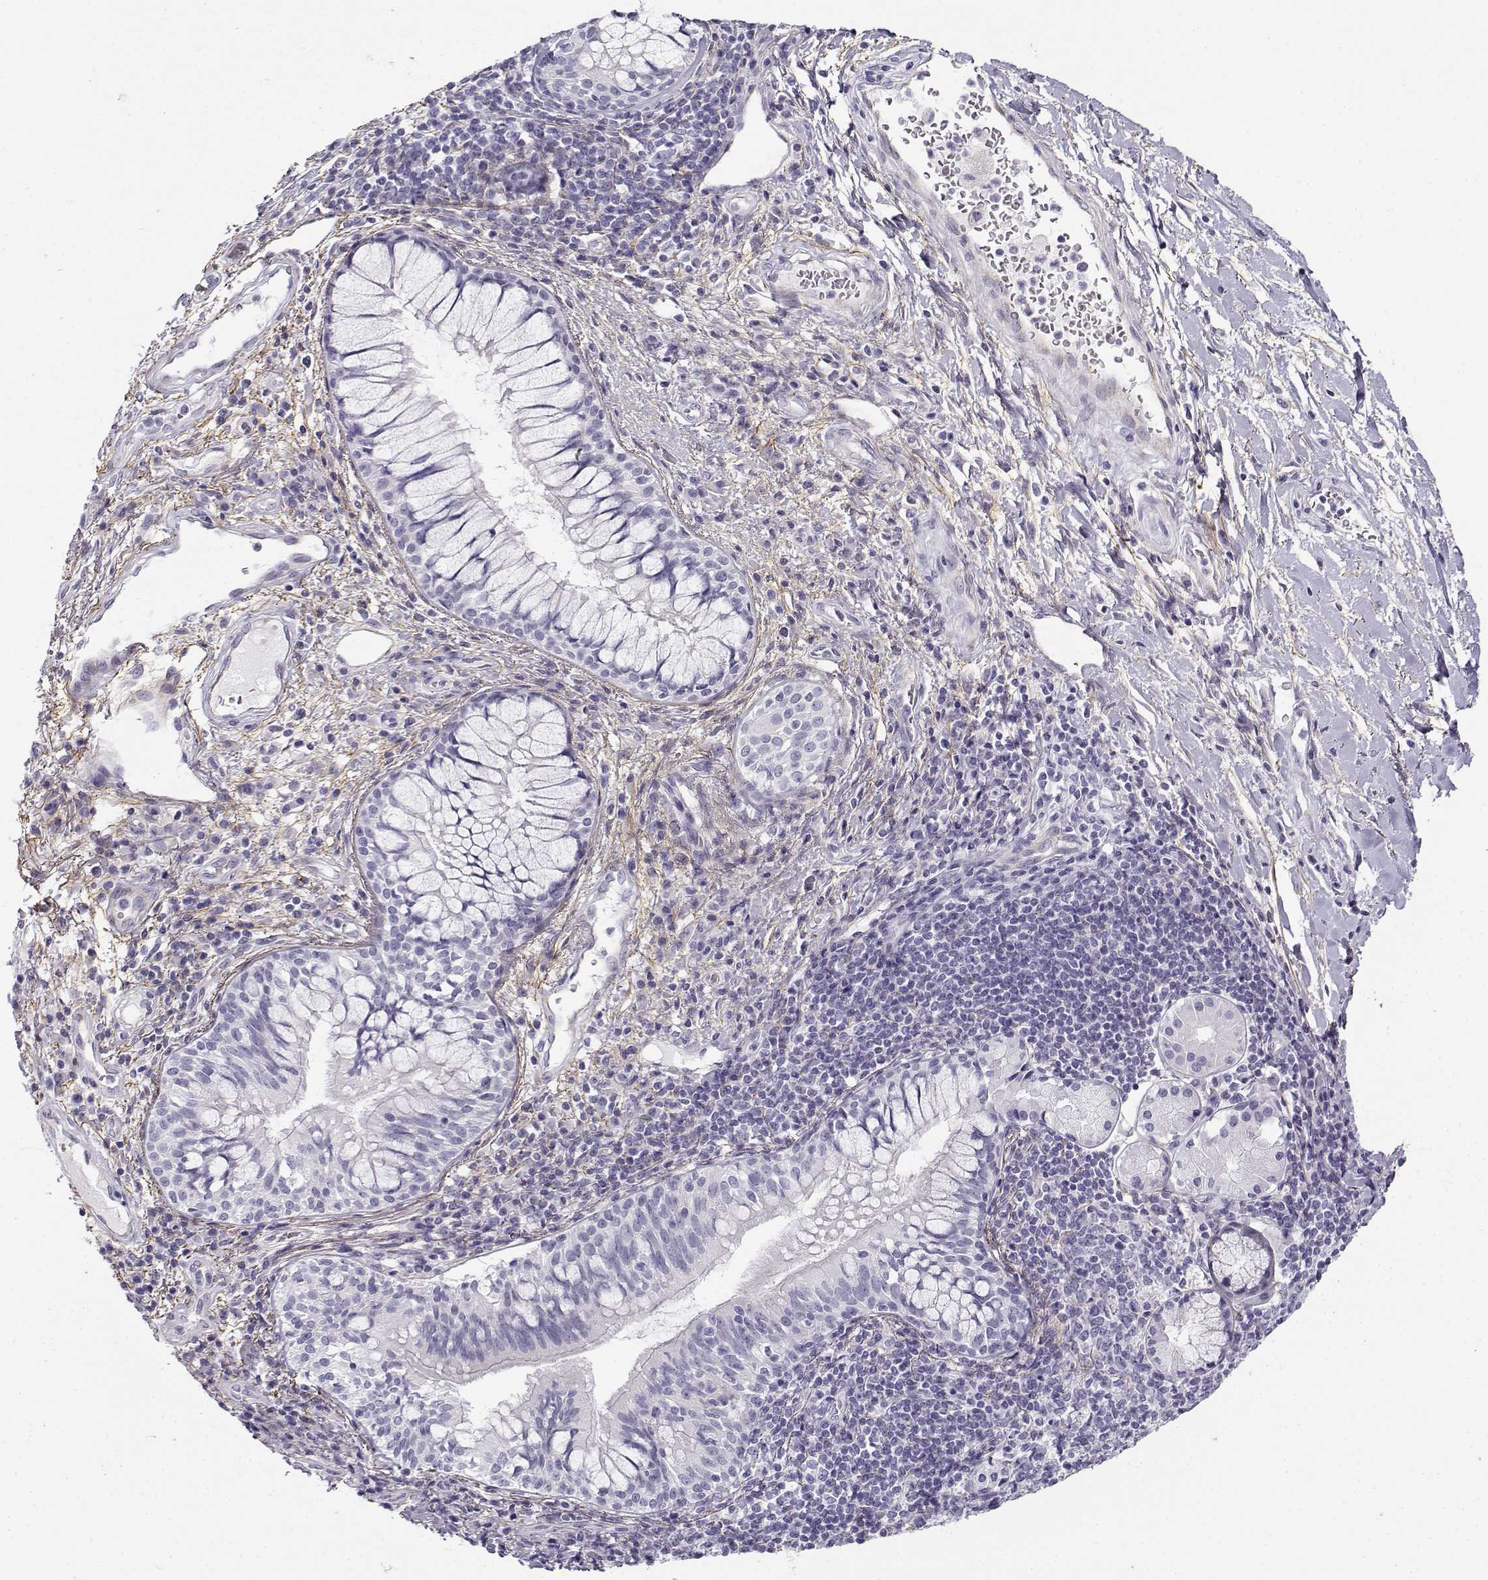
{"staining": {"intensity": "negative", "quantity": "none", "location": "none"}, "tissue": "lung cancer", "cell_type": "Tumor cells", "image_type": "cancer", "snomed": [{"axis": "morphology", "description": "Normal tissue, NOS"}, {"axis": "morphology", "description": "Squamous cell carcinoma, NOS"}, {"axis": "topography", "description": "Bronchus"}, {"axis": "topography", "description": "Lung"}], "caption": "Tumor cells are negative for protein expression in human lung cancer (squamous cell carcinoma).", "gene": "GTSF1L", "patient": {"sex": "male", "age": 64}}